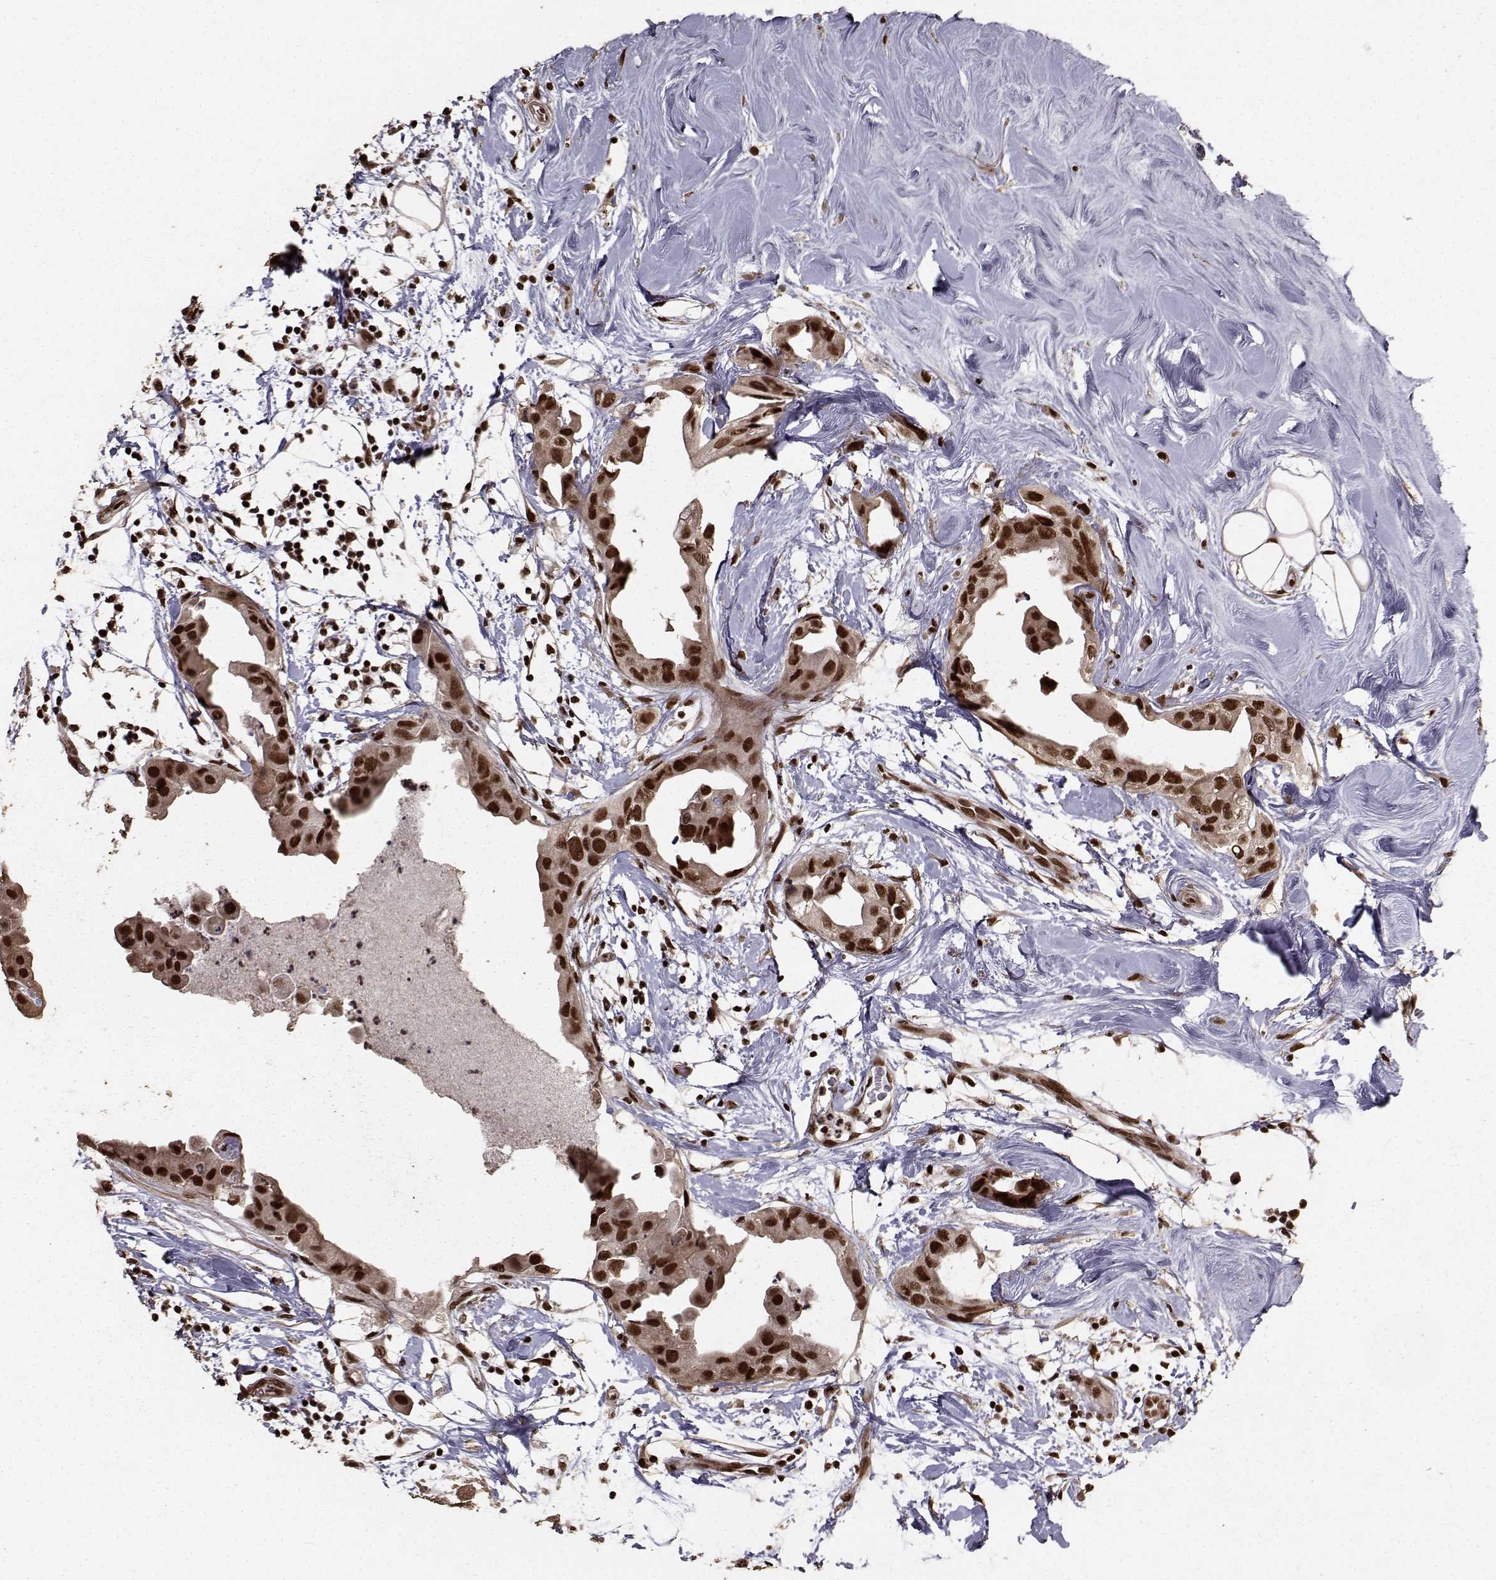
{"staining": {"intensity": "strong", "quantity": ">75%", "location": "cytoplasmic/membranous,nuclear"}, "tissue": "breast cancer", "cell_type": "Tumor cells", "image_type": "cancer", "snomed": [{"axis": "morphology", "description": "Normal tissue, NOS"}, {"axis": "morphology", "description": "Duct carcinoma"}, {"axis": "topography", "description": "Breast"}], "caption": "Human intraductal carcinoma (breast) stained for a protein (brown) demonstrates strong cytoplasmic/membranous and nuclear positive positivity in approximately >75% of tumor cells.", "gene": "SF1", "patient": {"sex": "female", "age": 40}}